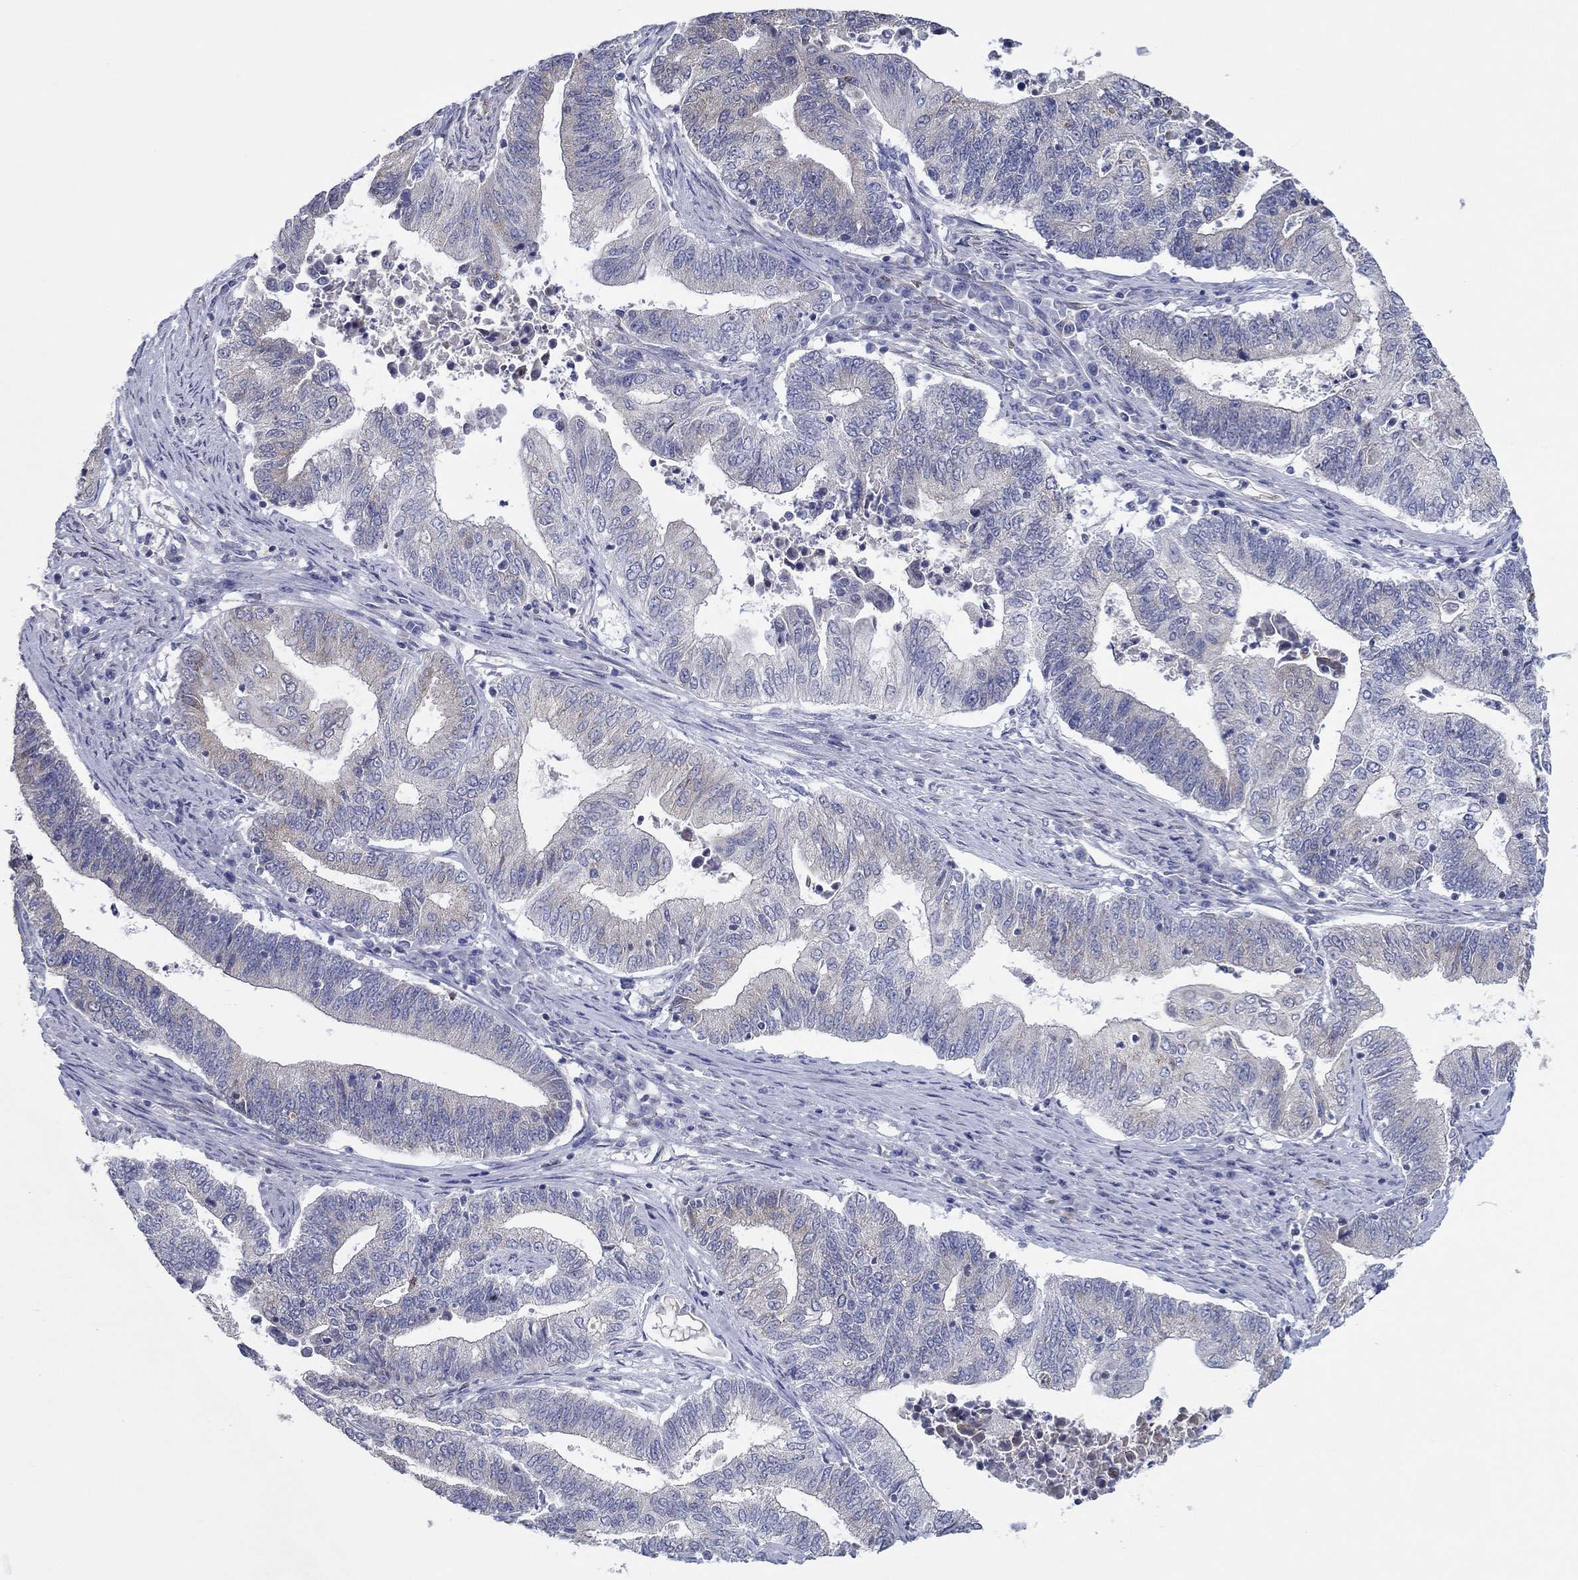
{"staining": {"intensity": "negative", "quantity": "none", "location": "none"}, "tissue": "endometrial cancer", "cell_type": "Tumor cells", "image_type": "cancer", "snomed": [{"axis": "morphology", "description": "Adenocarcinoma, NOS"}, {"axis": "topography", "description": "Uterus"}, {"axis": "topography", "description": "Endometrium"}], "caption": "Tumor cells are negative for protein expression in human endometrial cancer (adenocarcinoma).", "gene": "ERMP1", "patient": {"sex": "female", "age": 54}}